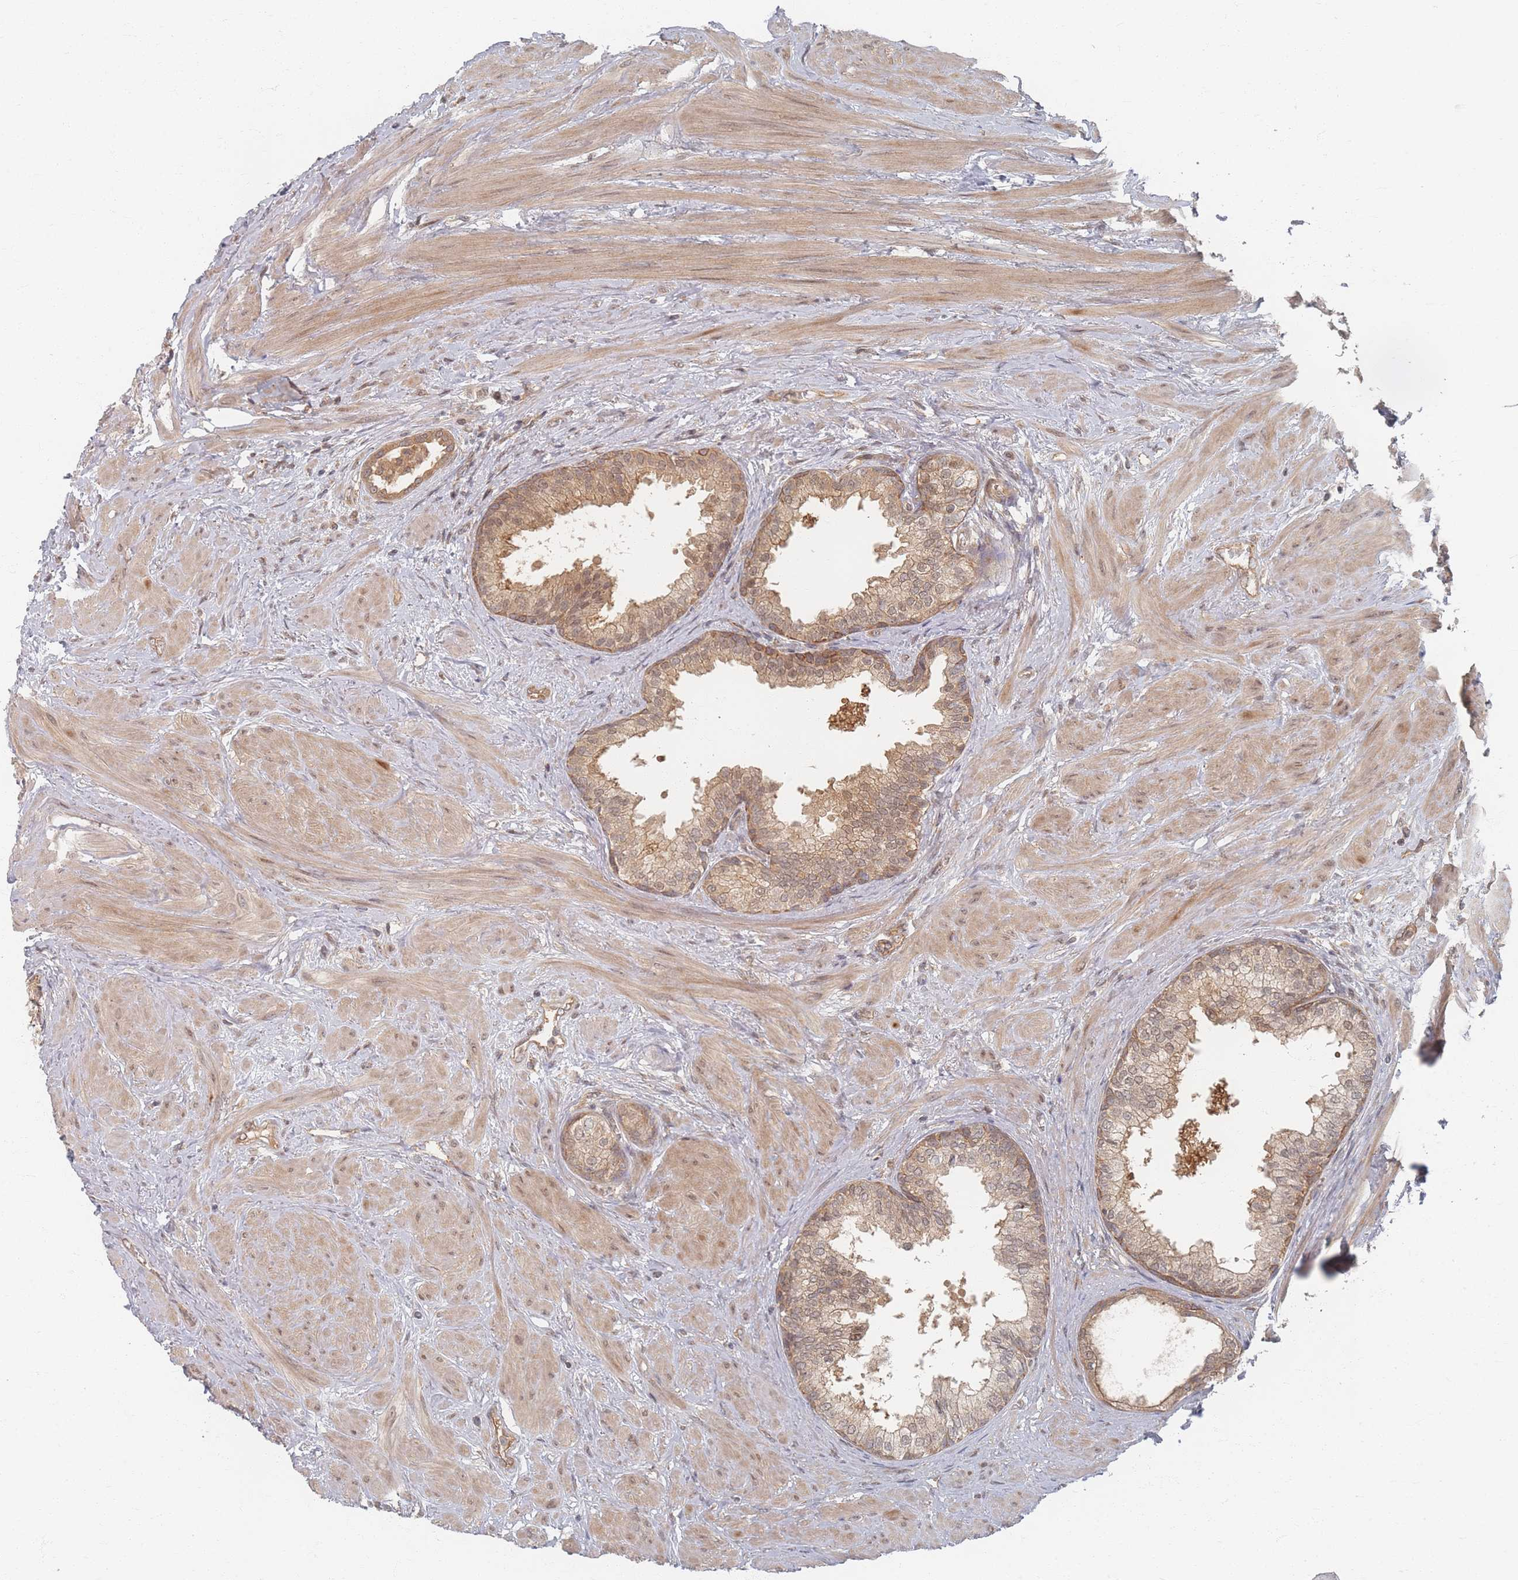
{"staining": {"intensity": "moderate", "quantity": "25%-75%", "location": "cytoplasmic/membranous"}, "tissue": "prostate", "cell_type": "Glandular cells", "image_type": "normal", "snomed": [{"axis": "morphology", "description": "Normal tissue, NOS"}, {"axis": "topography", "description": "Prostate"}], "caption": "IHC micrograph of benign prostate: prostate stained using IHC shows medium levels of moderate protein expression localized specifically in the cytoplasmic/membranous of glandular cells, appearing as a cytoplasmic/membranous brown color.", "gene": "PSMD9", "patient": {"sex": "male", "age": 48}}